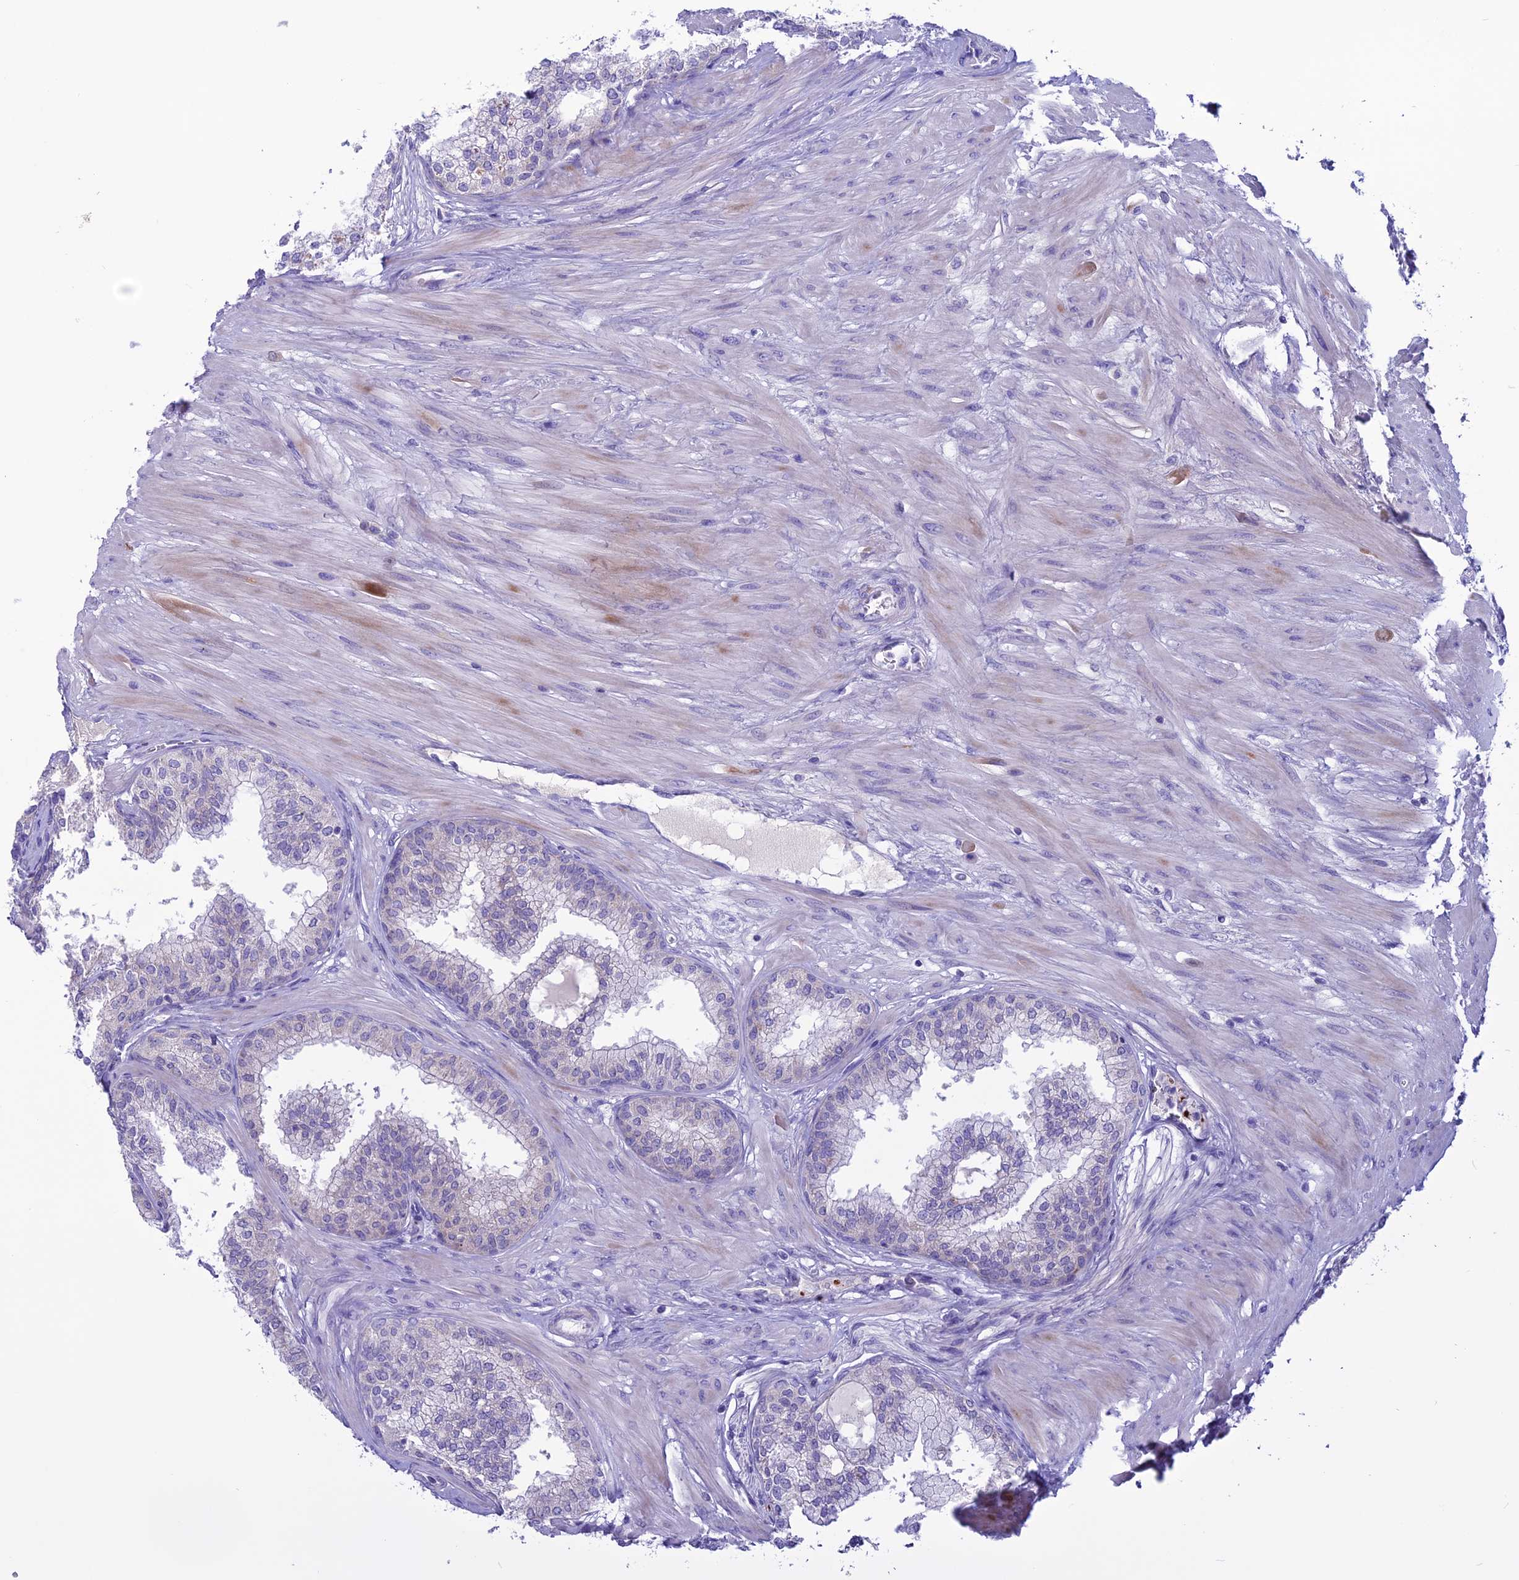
{"staining": {"intensity": "weak", "quantity": "<25%", "location": "cytoplasmic/membranous"}, "tissue": "prostate", "cell_type": "Glandular cells", "image_type": "normal", "snomed": [{"axis": "morphology", "description": "Normal tissue, NOS"}, {"axis": "topography", "description": "Prostate"}], "caption": "DAB immunohistochemical staining of normal prostate displays no significant positivity in glandular cells. The staining is performed using DAB brown chromogen with nuclei counter-stained in using hematoxylin.", "gene": "C21orf140", "patient": {"sex": "male", "age": 60}}